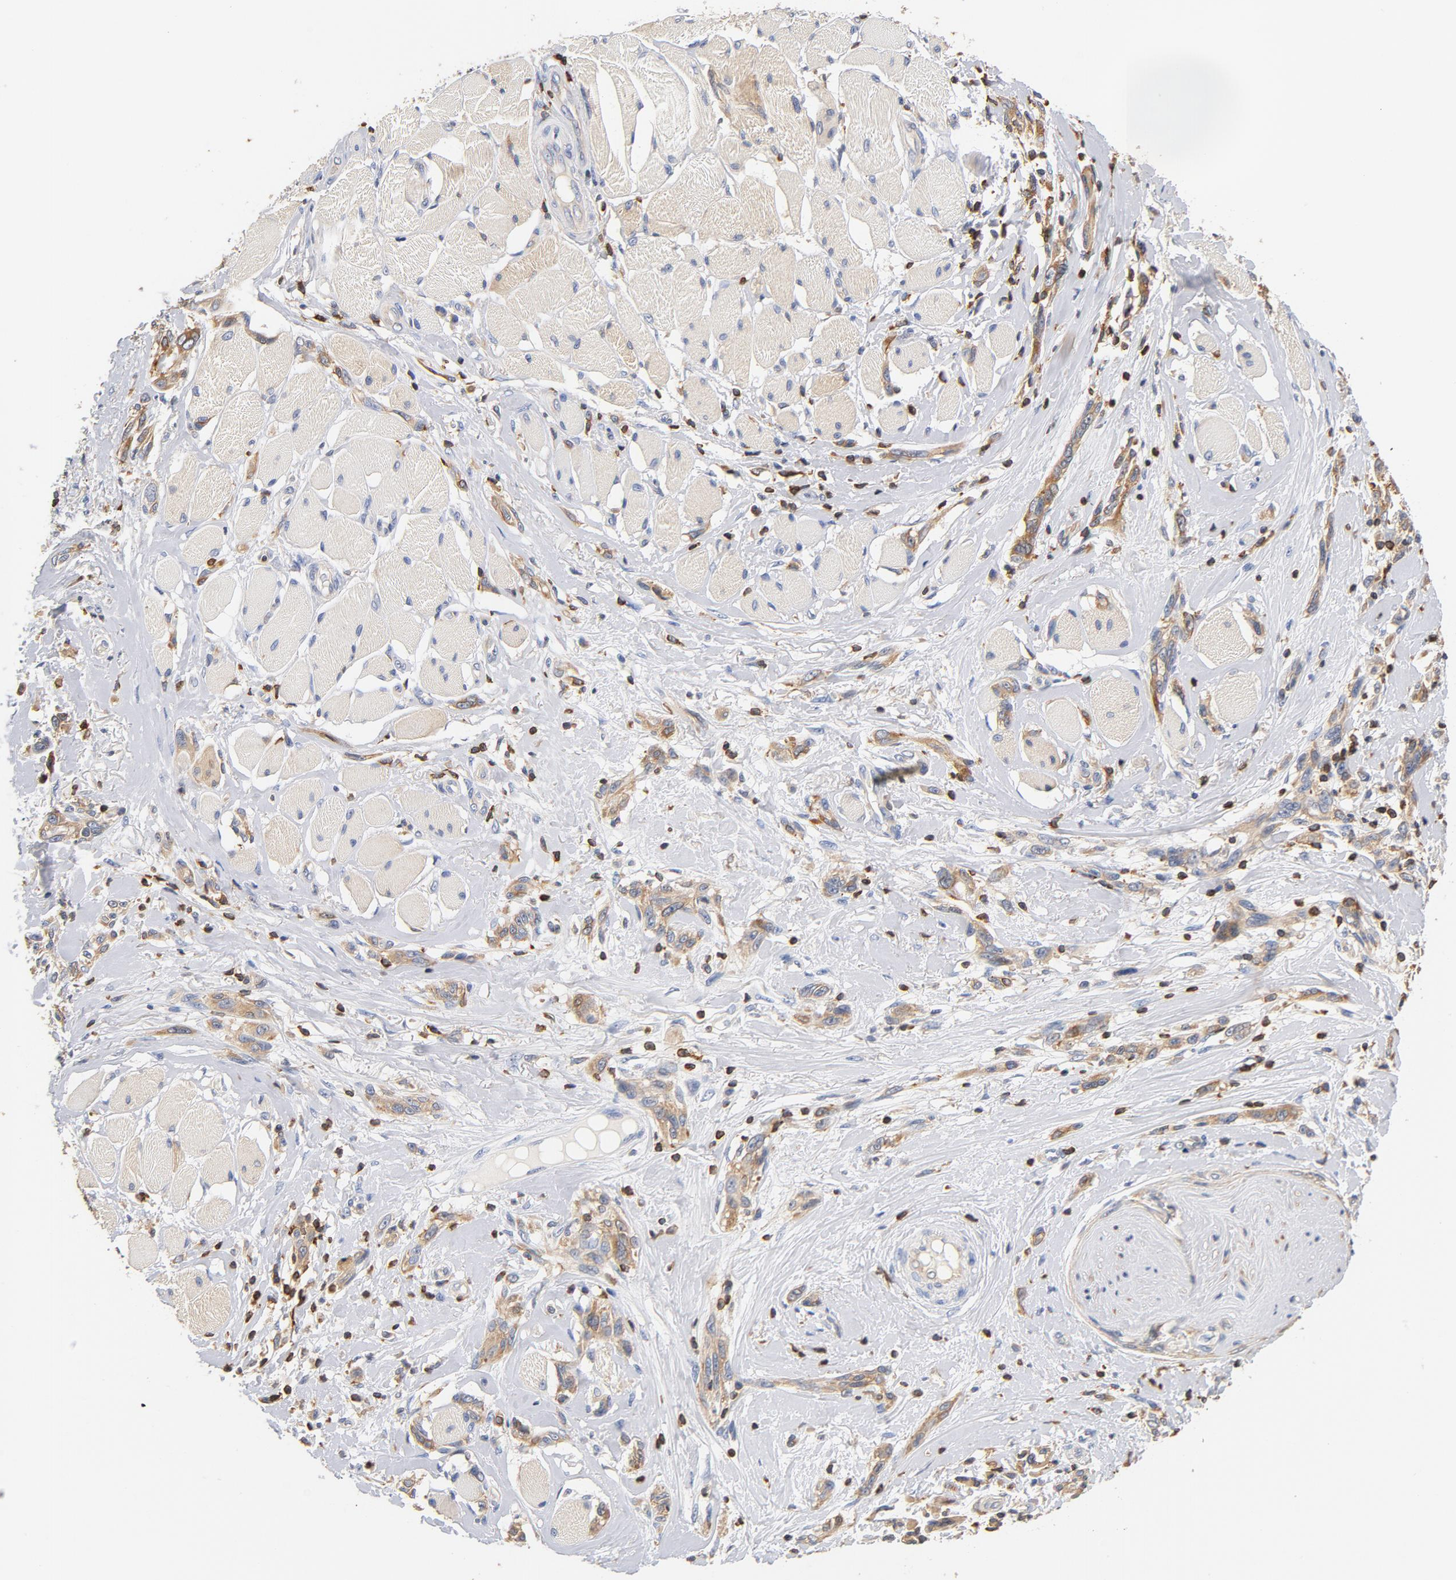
{"staining": {"intensity": "weak", "quantity": ">75%", "location": "cytoplasmic/membranous"}, "tissue": "melanoma", "cell_type": "Tumor cells", "image_type": "cancer", "snomed": [{"axis": "morphology", "description": "Malignant melanoma, NOS"}, {"axis": "topography", "description": "Skin"}], "caption": "Melanoma stained with immunohistochemistry exhibits weak cytoplasmic/membranous staining in approximately >75% of tumor cells.", "gene": "EZR", "patient": {"sex": "male", "age": 91}}